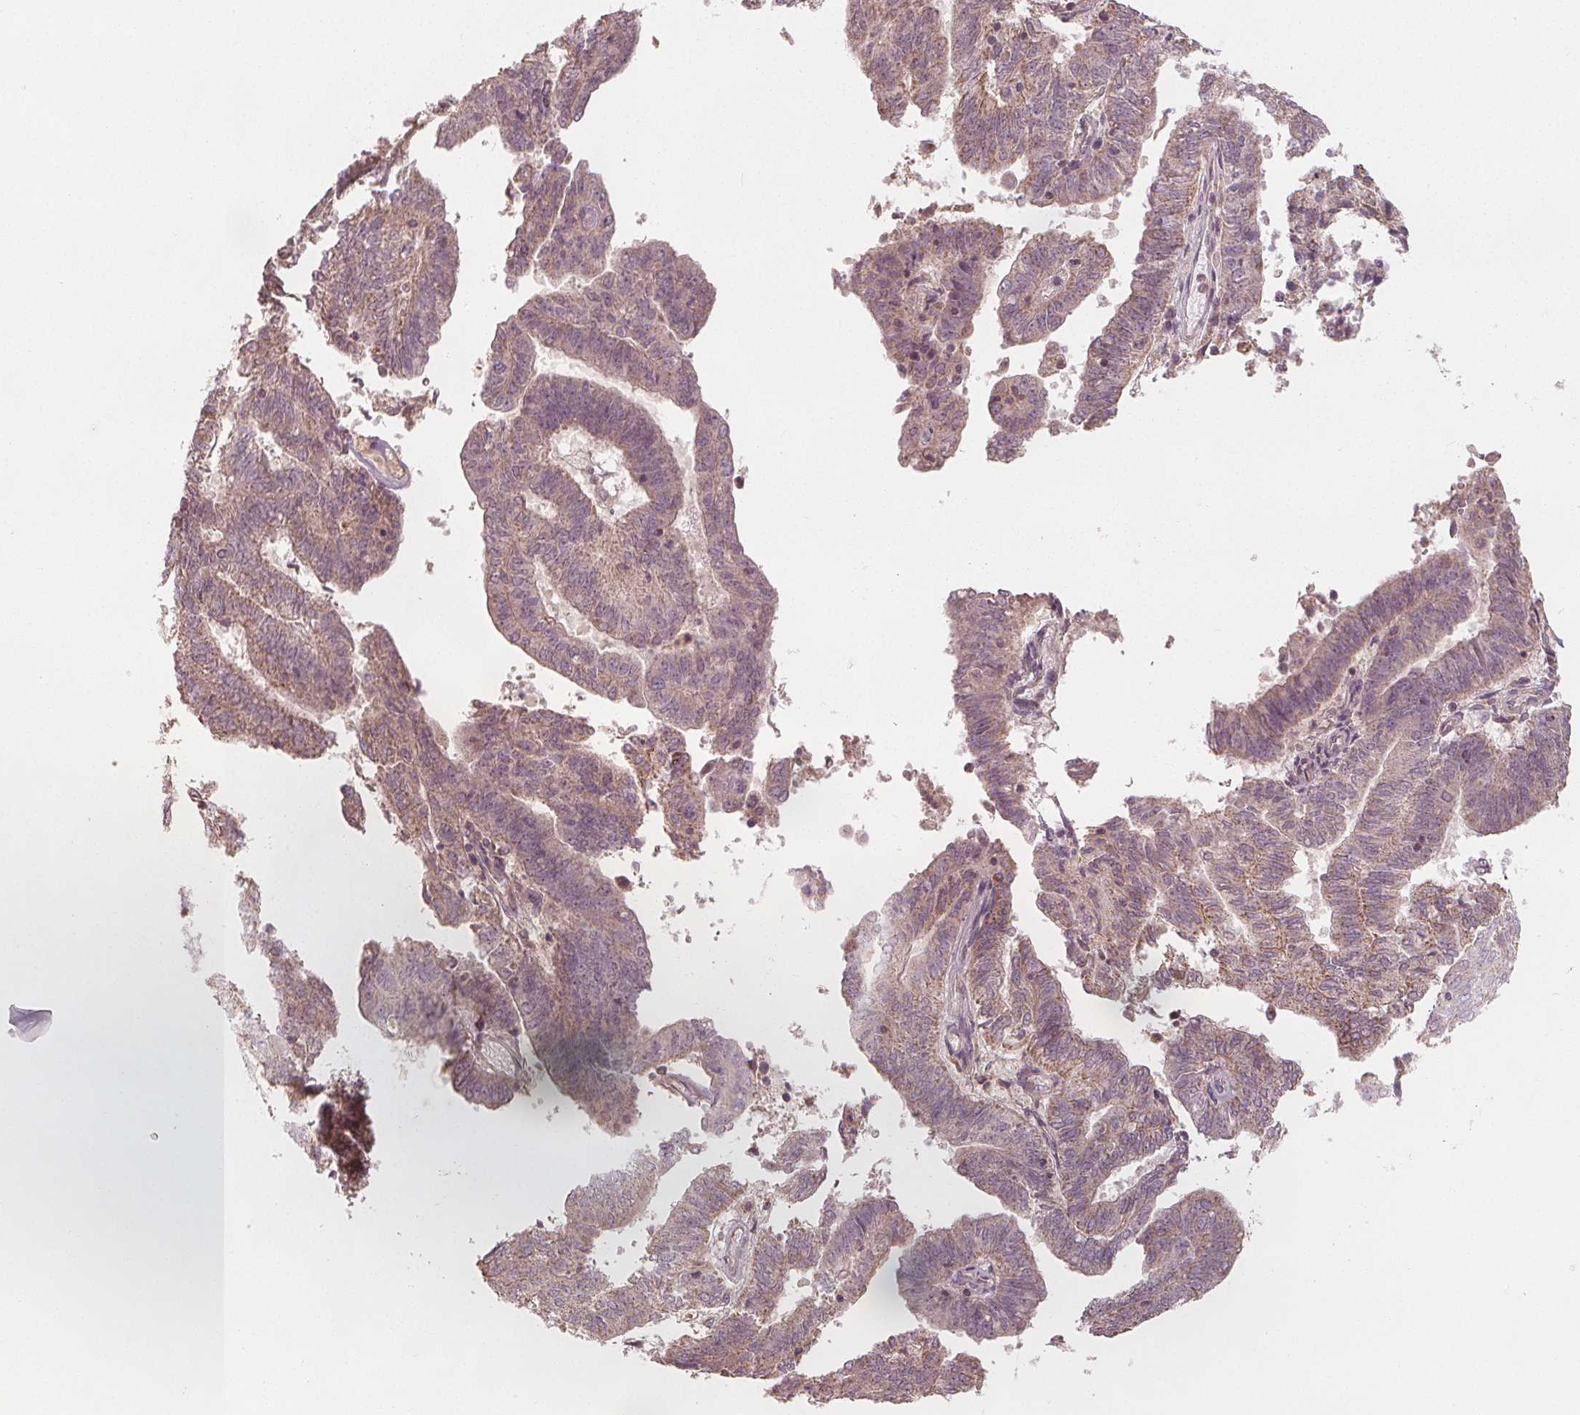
{"staining": {"intensity": "weak", "quantity": "<25%", "location": "cytoplasmic/membranous"}, "tissue": "endometrial cancer", "cell_type": "Tumor cells", "image_type": "cancer", "snomed": [{"axis": "morphology", "description": "Adenocarcinoma, NOS"}, {"axis": "topography", "description": "Endometrium"}], "caption": "DAB (3,3'-diaminobenzidine) immunohistochemical staining of endometrial cancer shows no significant staining in tumor cells. (Stains: DAB (3,3'-diaminobenzidine) IHC with hematoxylin counter stain, Microscopy: brightfield microscopy at high magnification).", "gene": "GNB2", "patient": {"sex": "female", "age": 82}}